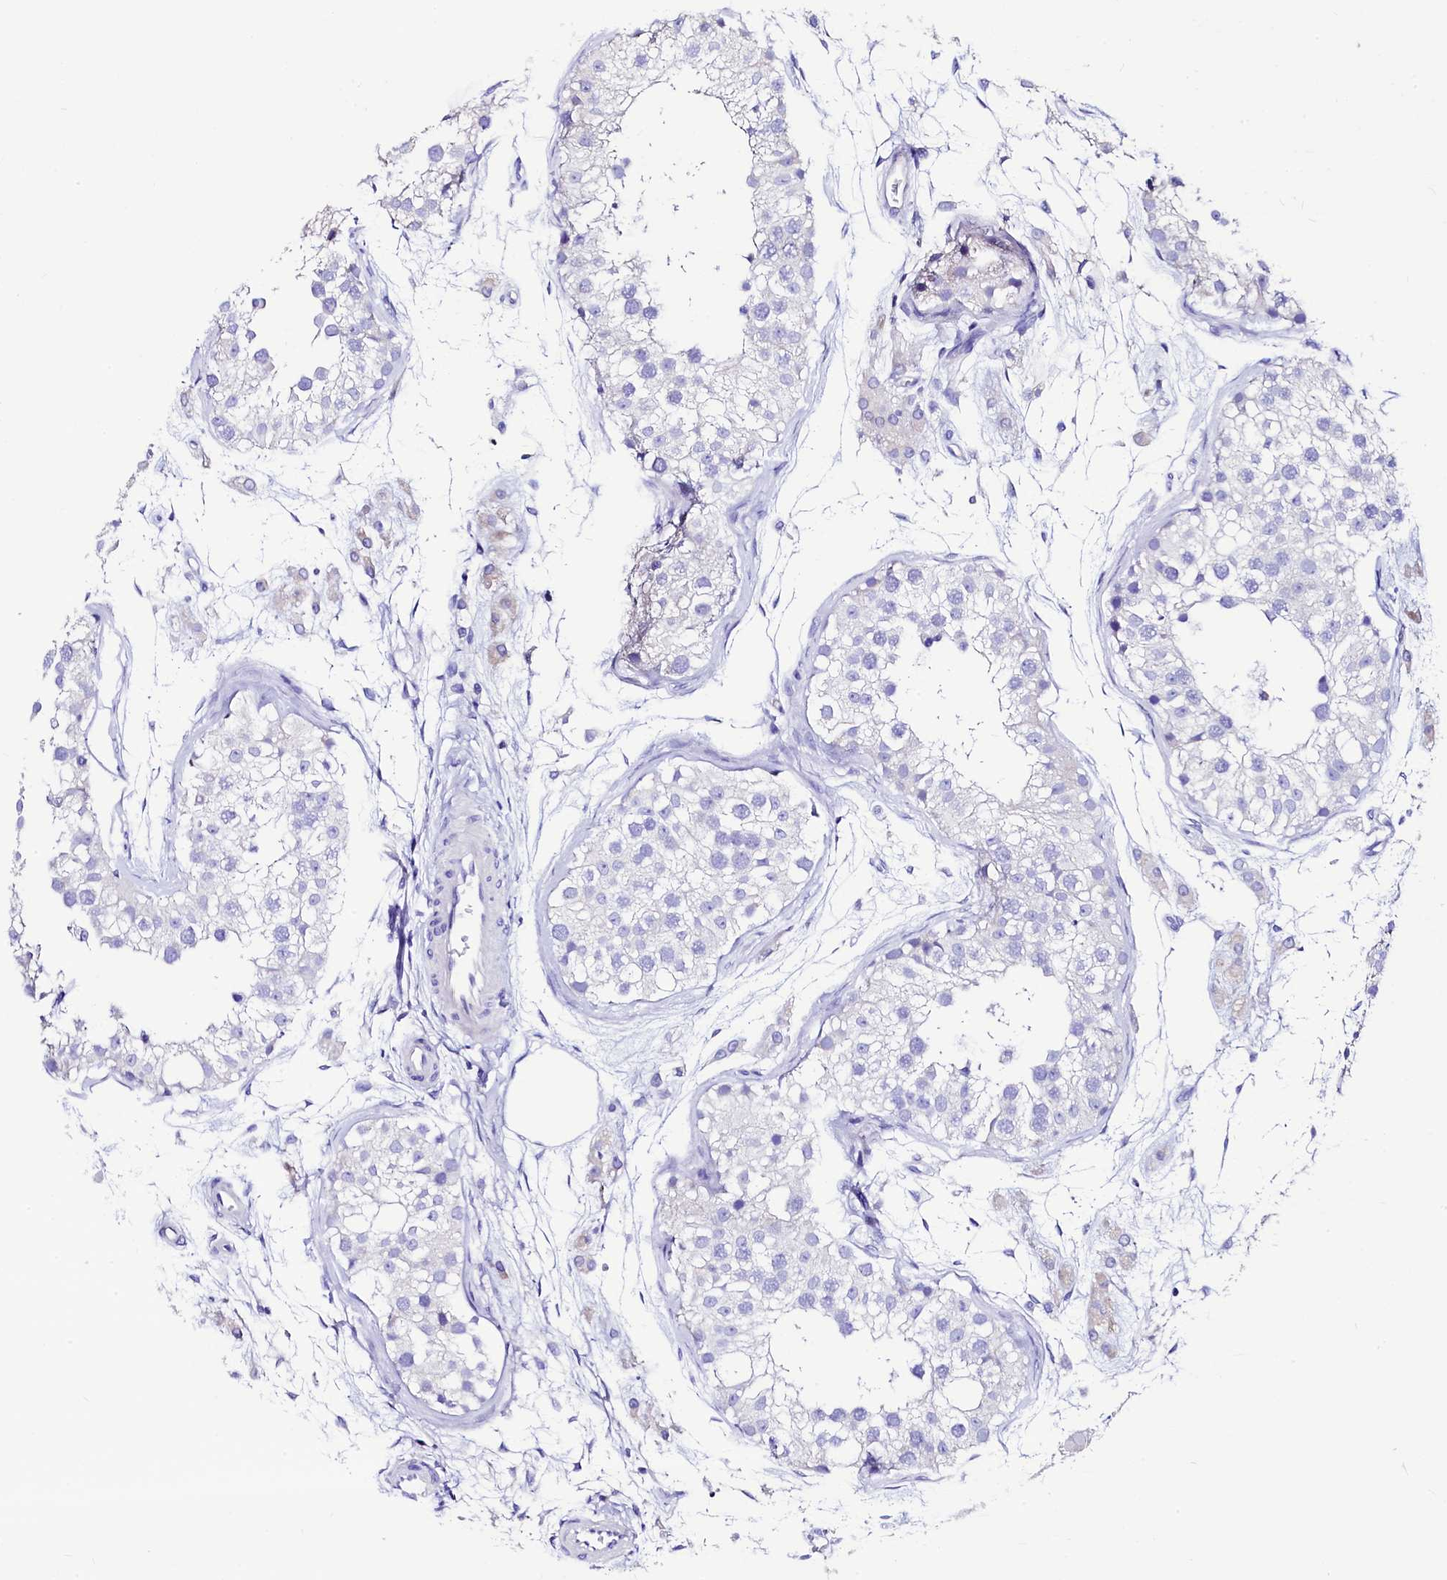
{"staining": {"intensity": "negative", "quantity": "none", "location": "none"}, "tissue": "testis", "cell_type": "Cells in seminiferous ducts", "image_type": "normal", "snomed": [{"axis": "morphology", "description": "Normal tissue, NOS"}, {"axis": "morphology", "description": "Adenocarcinoma, metastatic, NOS"}, {"axis": "topography", "description": "Testis"}], "caption": "Immunohistochemistry (IHC) of unremarkable testis exhibits no positivity in cells in seminiferous ducts. (Immunohistochemistry (IHC), brightfield microscopy, high magnification).", "gene": "RBP3", "patient": {"sex": "male", "age": 26}}